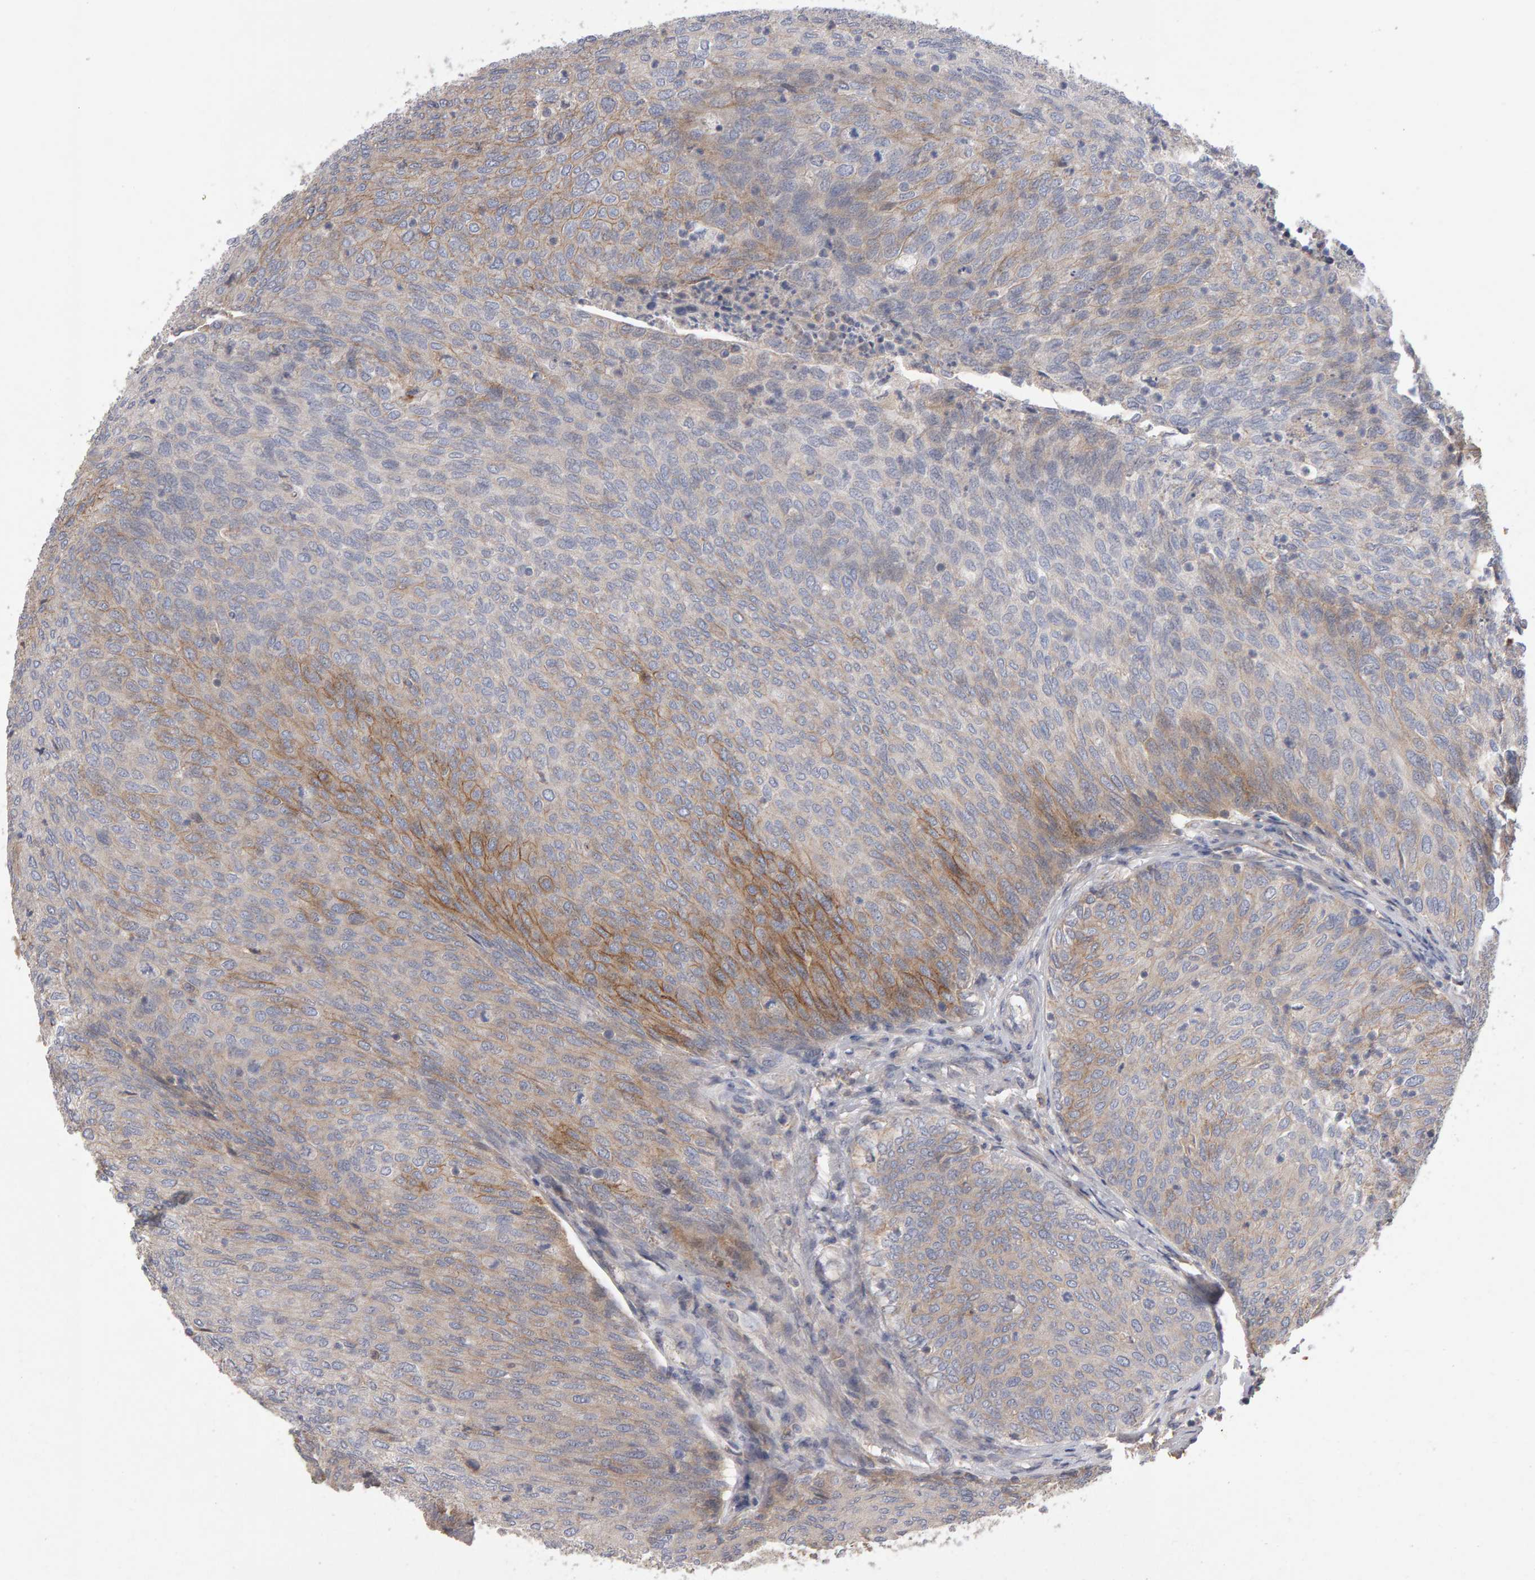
{"staining": {"intensity": "moderate", "quantity": "<25%", "location": "cytoplasmic/membranous"}, "tissue": "urothelial cancer", "cell_type": "Tumor cells", "image_type": "cancer", "snomed": [{"axis": "morphology", "description": "Urothelial carcinoma, Low grade"}, {"axis": "topography", "description": "Urinary bladder"}], "caption": "This micrograph demonstrates immunohistochemistry staining of human urothelial cancer, with low moderate cytoplasmic/membranous staining in about <25% of tumor cells.", "gene": "PGS1", "patient": {"sex": "female", "age": 79}}